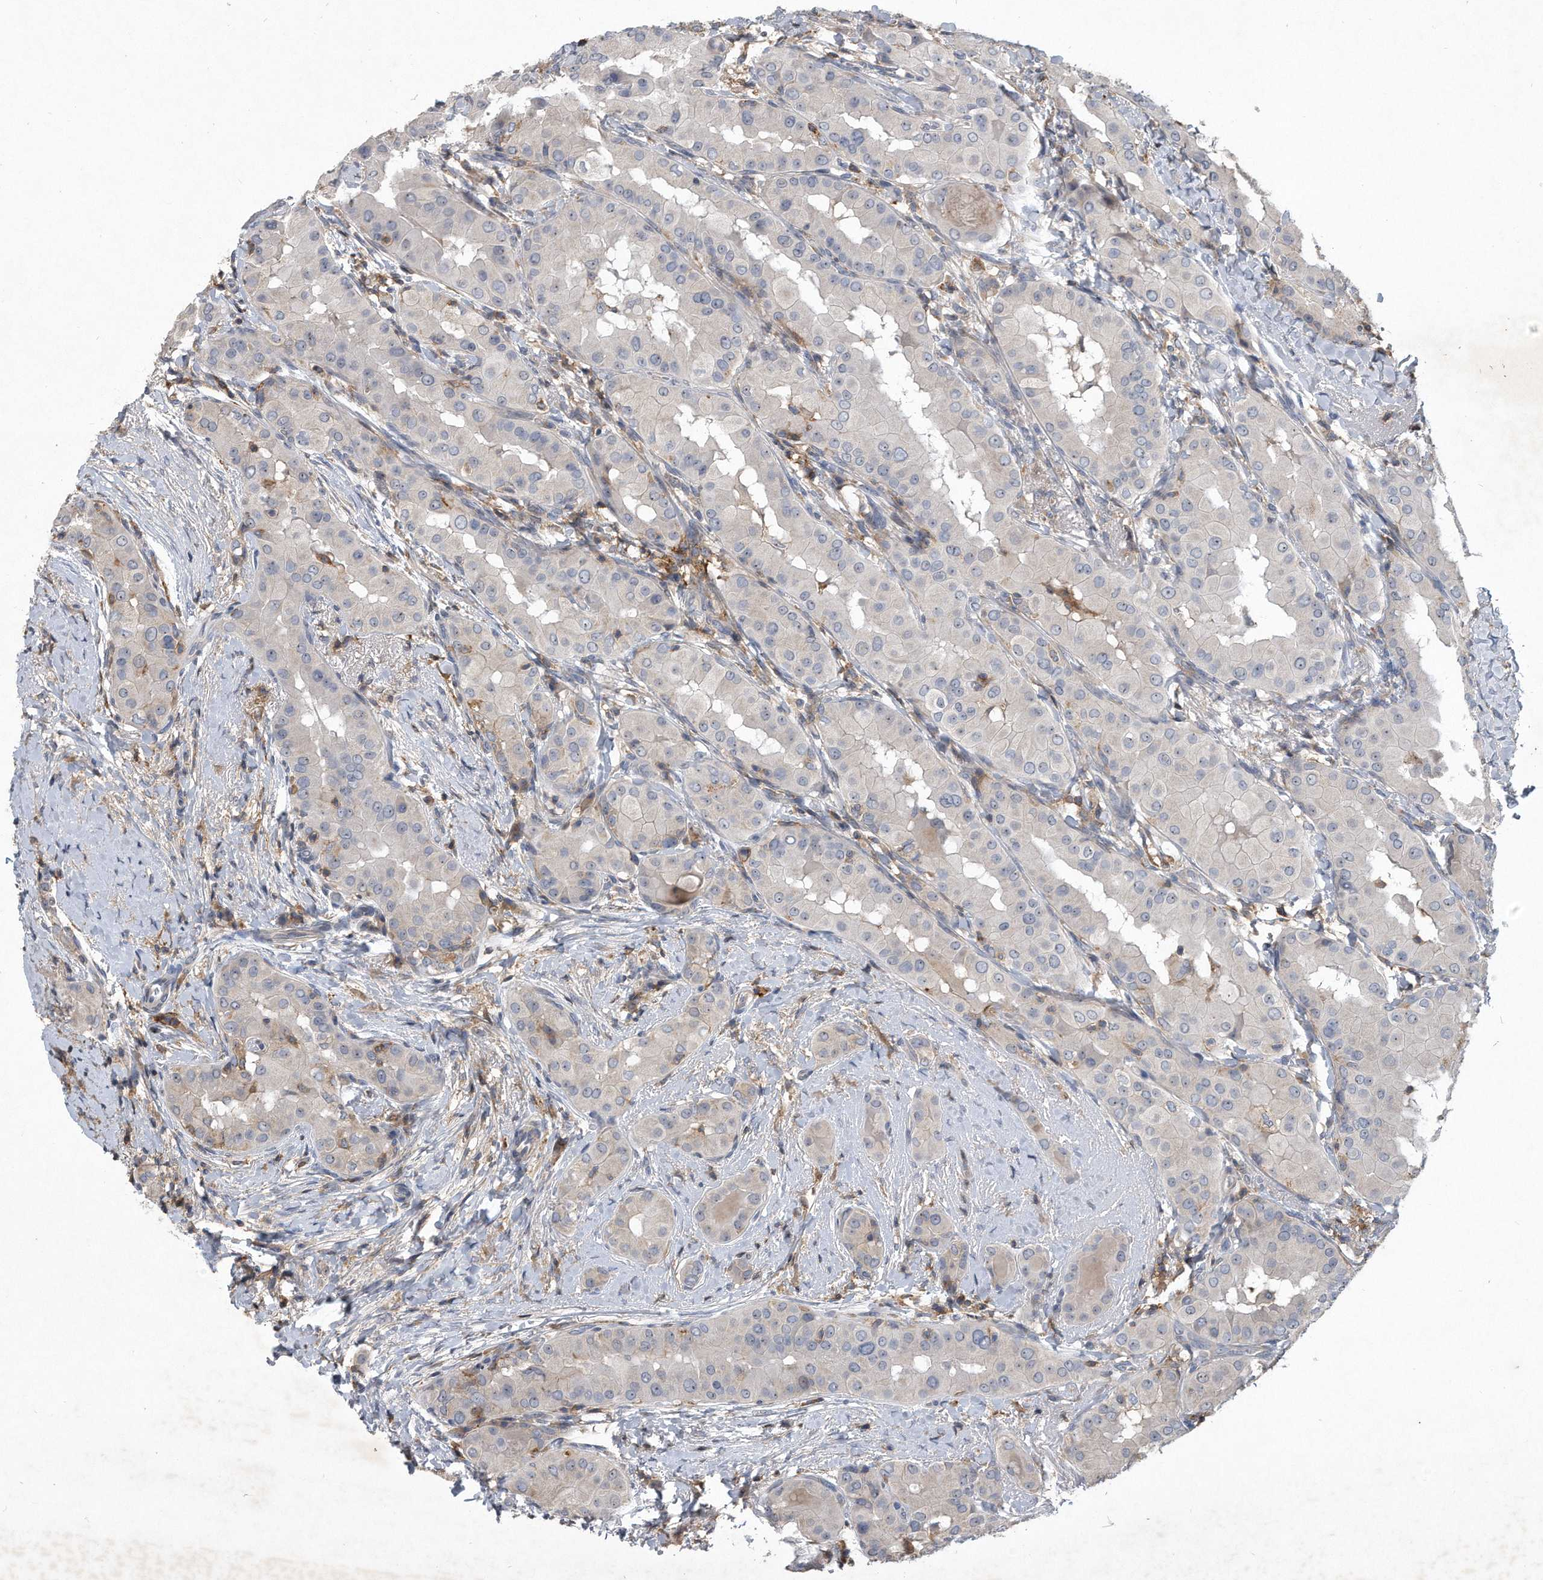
{"staining": {"intensity": "negative", "quantity": "none", "location": "none"}, "tissue": "thyroid cancer", "cell_type": "Tumor cells", "image_type": "cancer", "snomed": [{"axis": "morphology", "description": "Papillary adenocarcinoma, NOS"}, {"axis": "topography", "description": "Thyroid gland"}], "caption": "This is an IHC image of papillary adenocarcinoma (thyroid). There is no positivity in tumor cells.", "gene": "PGBD2", "patient": {"sex": "male", "age": 33}}